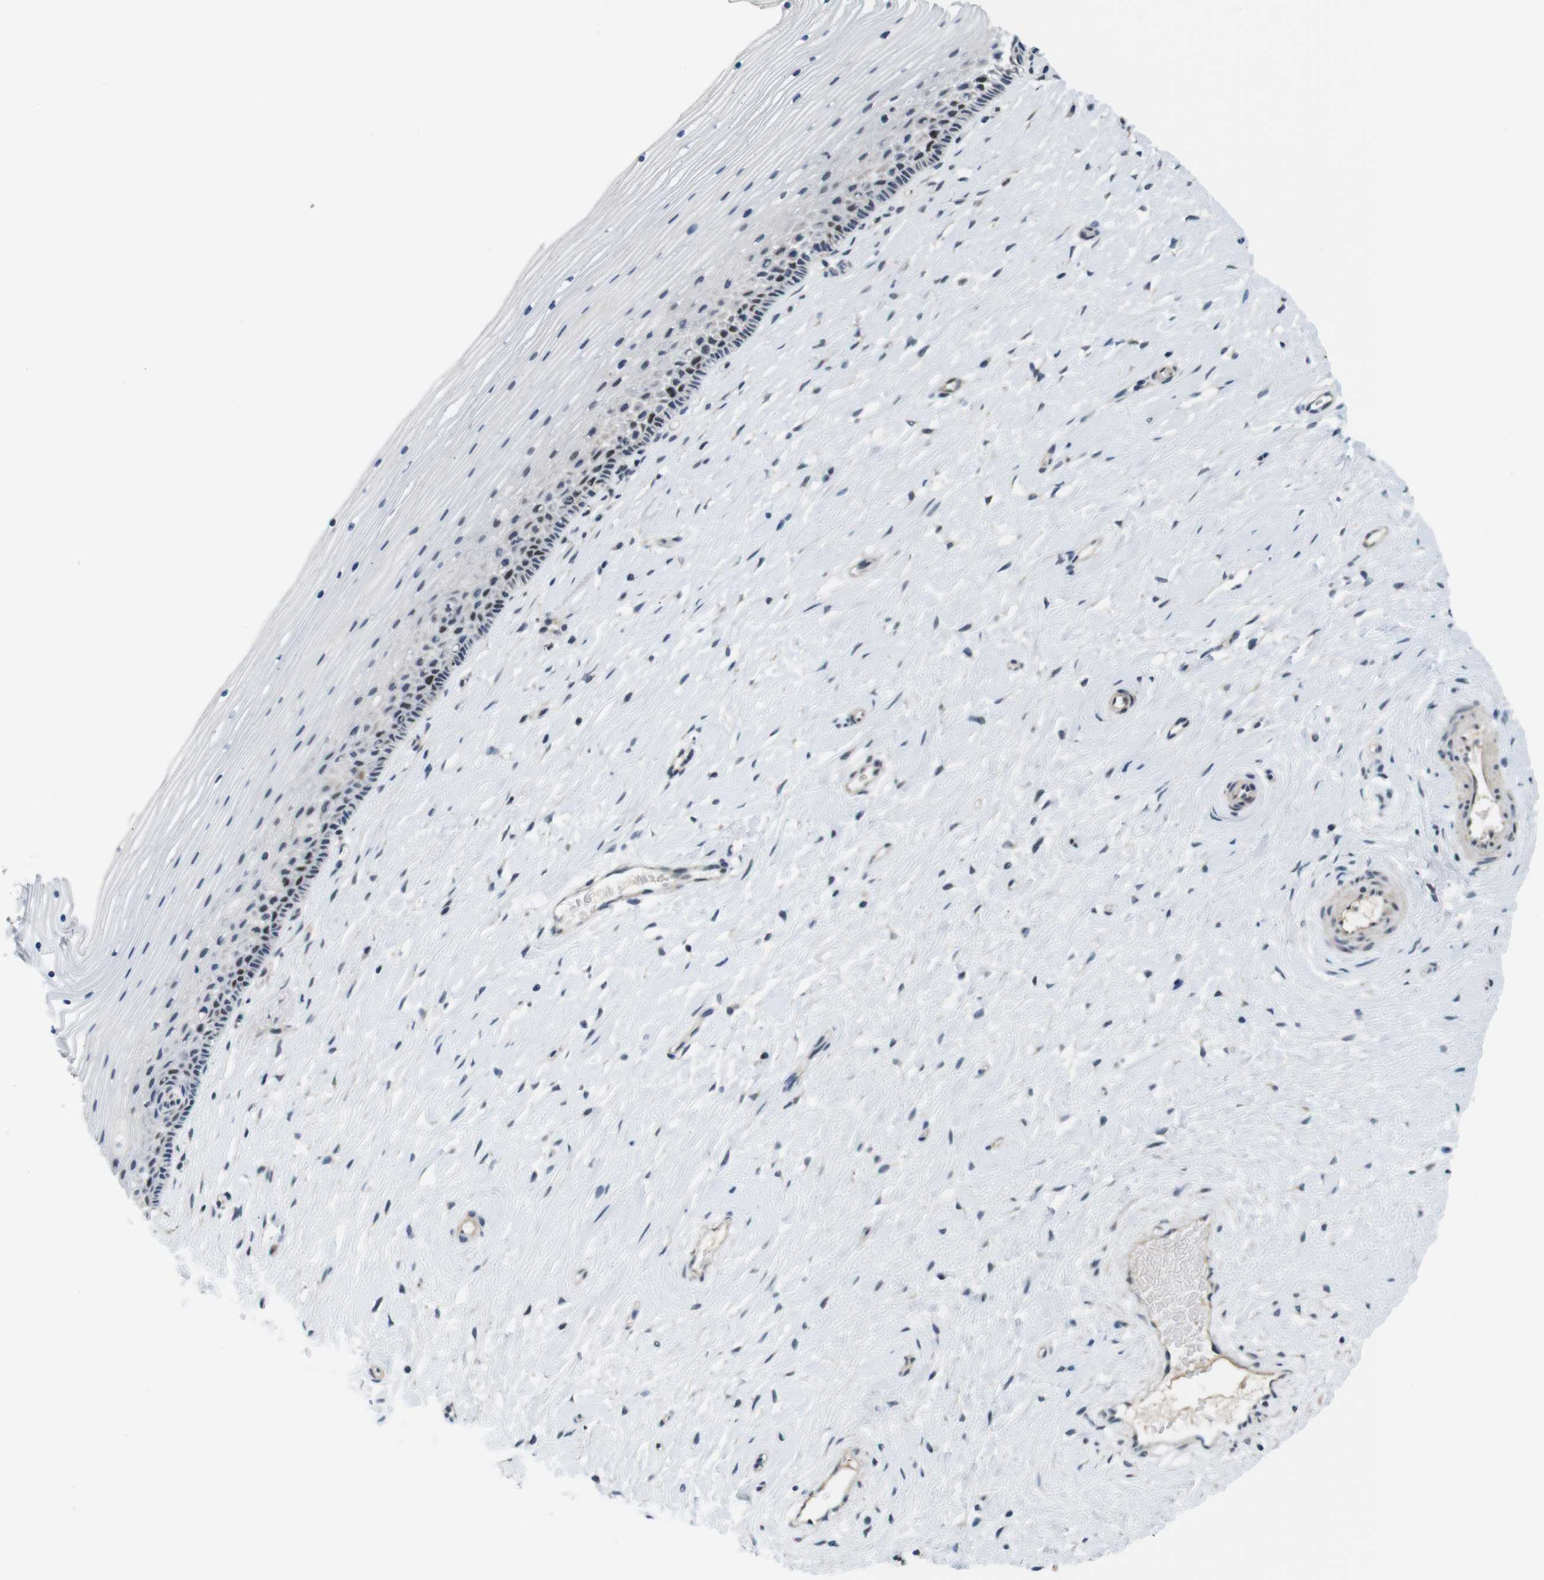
{"staining": {"intensity": "negative", "quantity": "none", "location": "none"}, "tissue": "cervix", "cell_type": "Glandular cells", "image_type": "normal", "snomed": [{"axis": "morphology", "description": "Normal tissue, NOS"}, {"axis": "topography", "description": "Cervix"}], "caption": "Glandular cells show no significant expression in unremarkable cervix. The staining is performed using DAB (3,3'-diaminobenzidine) brown chromogen with nuclei counter-stained in using hematoxylin.", "gene": "SMCO2", "patient": {"sex": "female", "age": 39}}